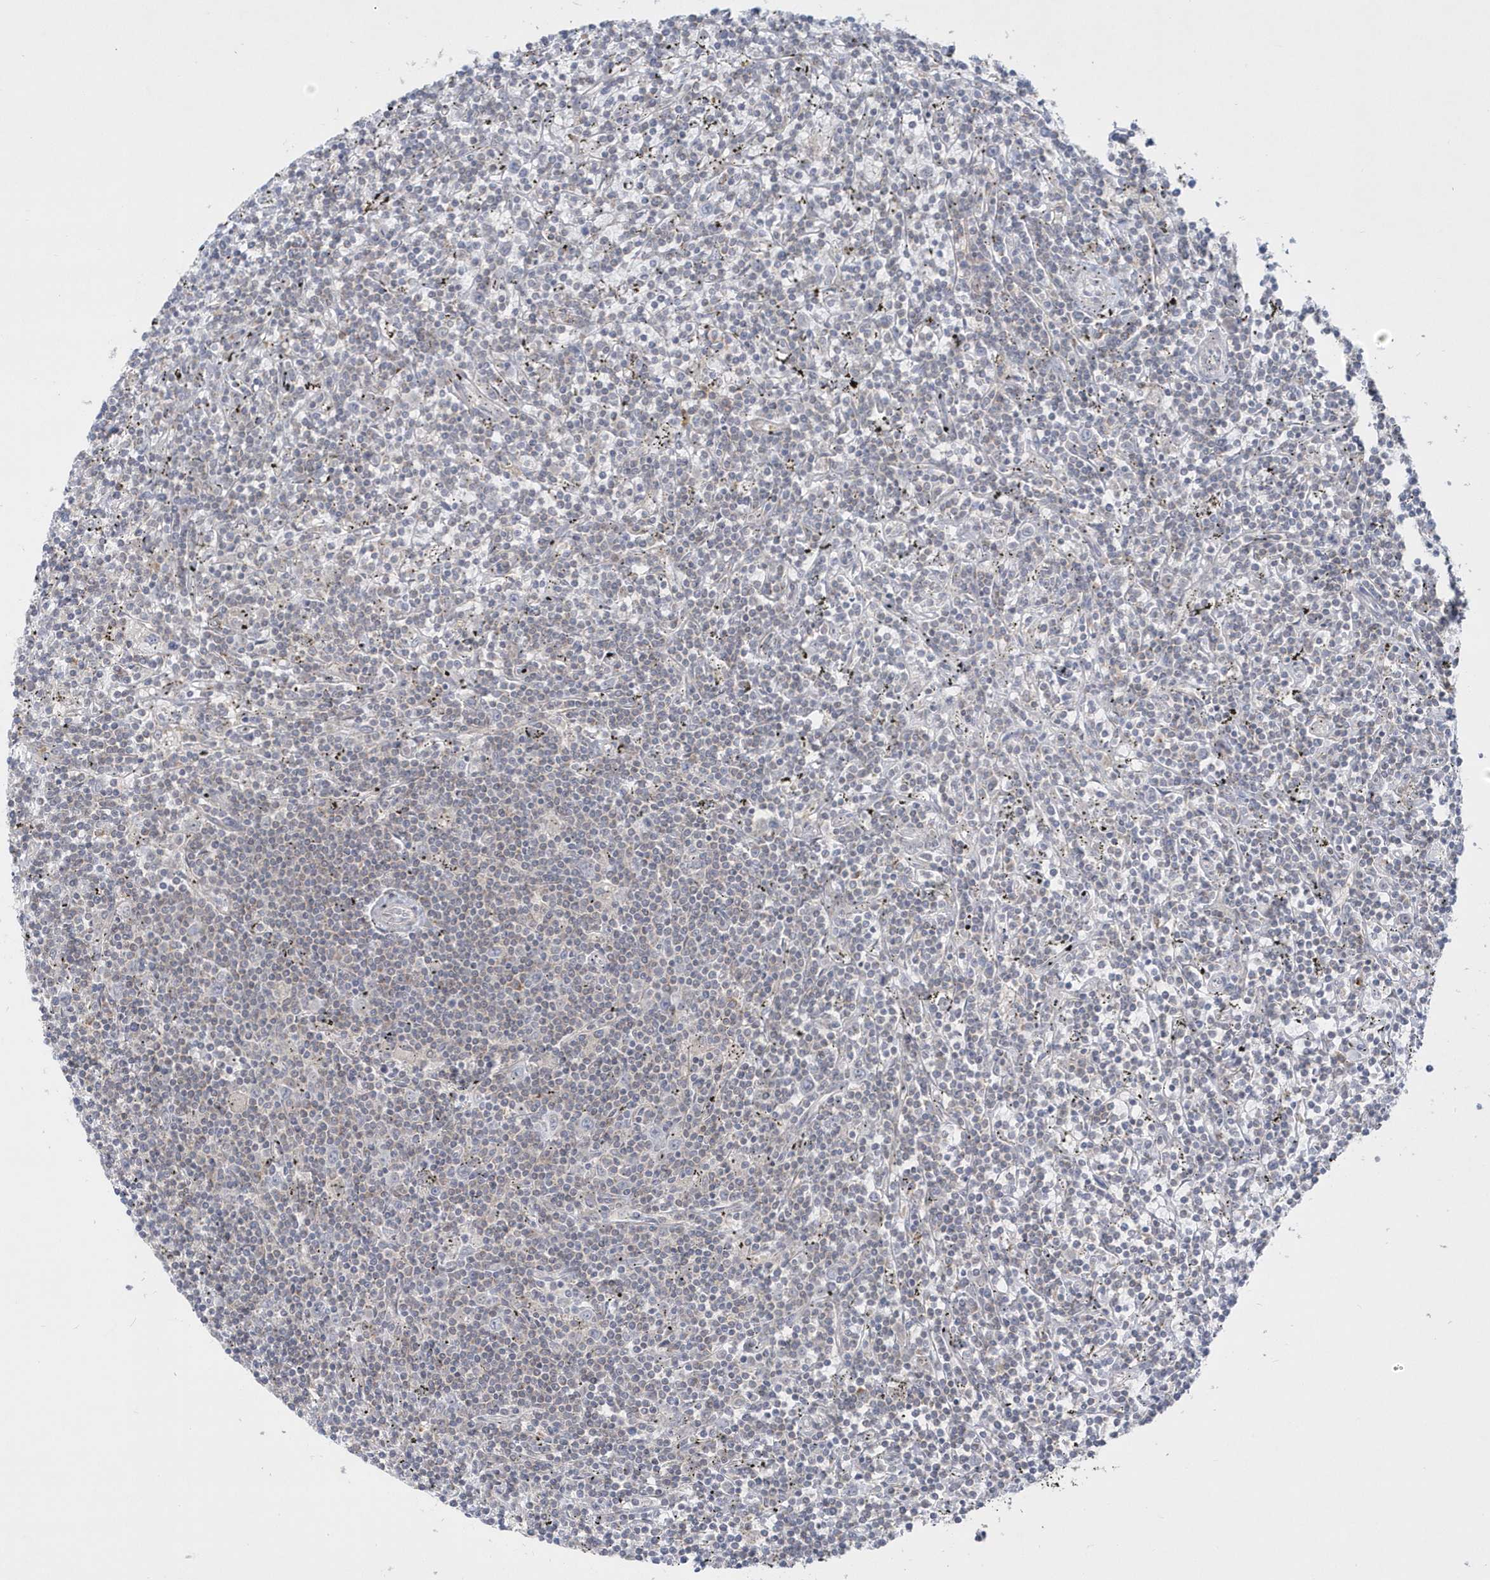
{"staining": {"intensity": "negative", "quantity": "none", "location": "none"}, "tissue": "lymphoma", "cell_type": "Tumor cells", "image_type": "cancer", "snomed": [{"axis": "morphology", "description": "Malignant lymphoma, non-Hodgkin's type, Low grade"}, {"axis": "topography", "description": "Spleen"}], "caption": "Low-grade malignant lymphoma, non-Hodgkin's type was stained to show a protein in brown. There is no significant positivity in tumor cells.", "gene": "DNAJC18", "patient": {"sex": "male", "age": 76}}